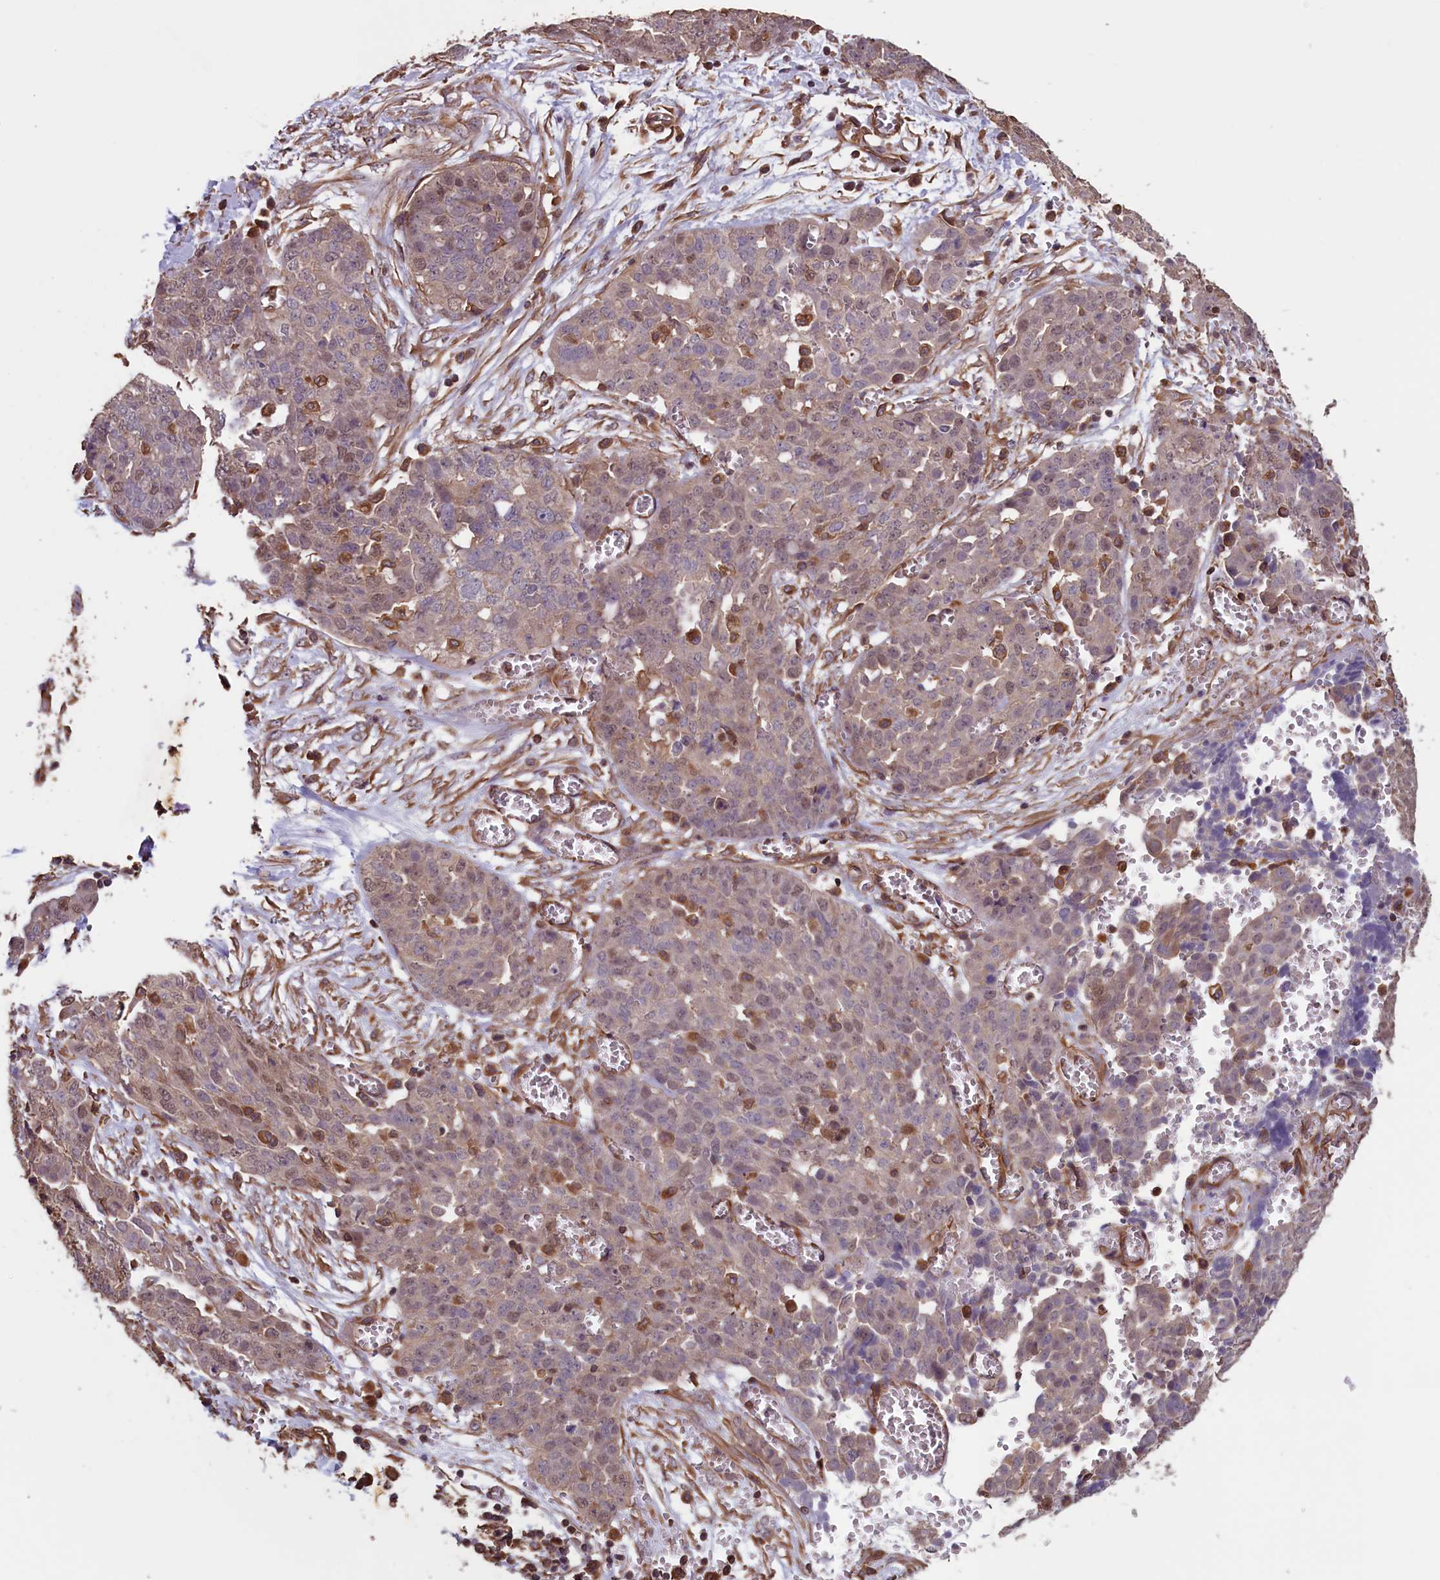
{"staining": {"intensity": "weak", "quantity": "<25%", "location": "cytoplasmic/membranous"}, "tissue": "ovarian cancer", "cell_type": "Tumor cells", "image_type": "cancer", "snomed": [{"axis": "morphology", "description": "Cystadenocarcinoma, serous, NOS"}, {"axis": "topography", "description": "Soft tissue"}, {"axis": "topography", "description": "Ovary"}], "caption": "This is an immunohistochemistry (IHC) image of human serous cystadenocarcinoma (ovarian). There is no staining in tumor cells.", "gene": "DAPK3", "patient": {"sex": "female", "age": 57}}